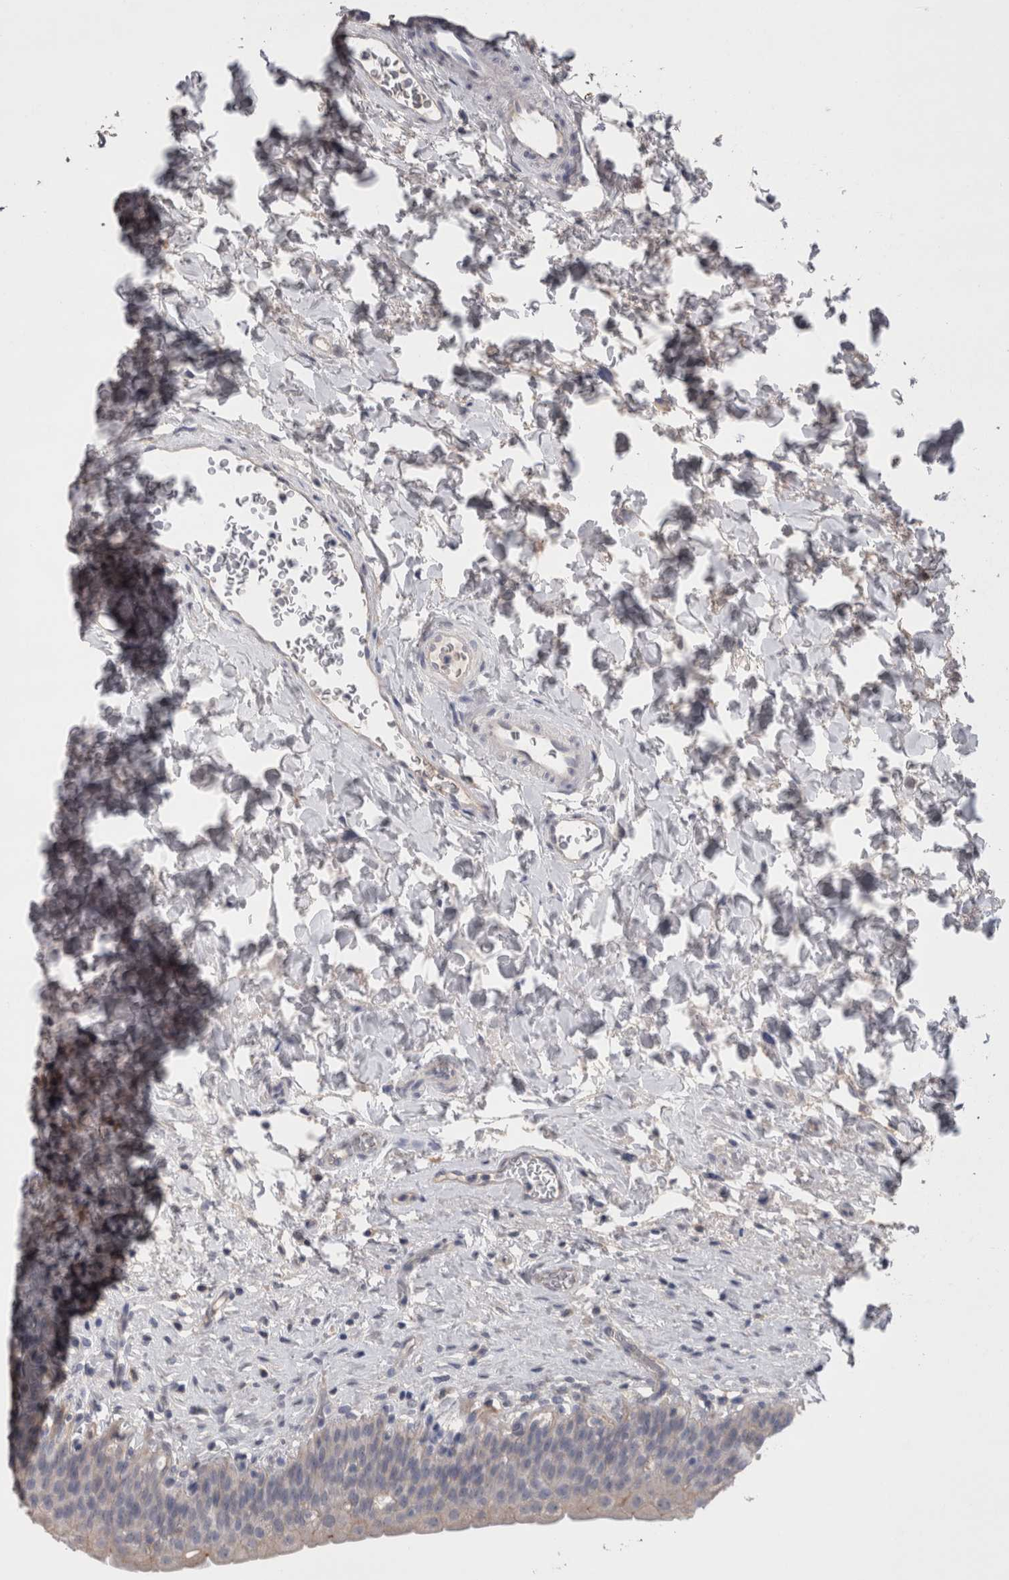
{"staining": {"intensity": "weak", "quantity": "<25%", "location": "cytoplasmic/membranous"}, "tissue": "urinary bladder", "cell_type": "Urothelial cells", "image_type": "normal", "snomed": [{"axis": "morphology", "description": "Normal tissue, NOS"}, {"axis": "topography", "description": "Urinary bladder"}], "caption": "An immunohistochemistry (IHC) photomicrograph of normal urinary bladder is shown. There is no staining in urothelial cells of urinary bladder. (DAB (3,3'-diaminobenzidine) immunohistochemistry (IHC), high magnification).", "gene": "NECTIN2", "patient": {"sex": "male", "age": 83}}